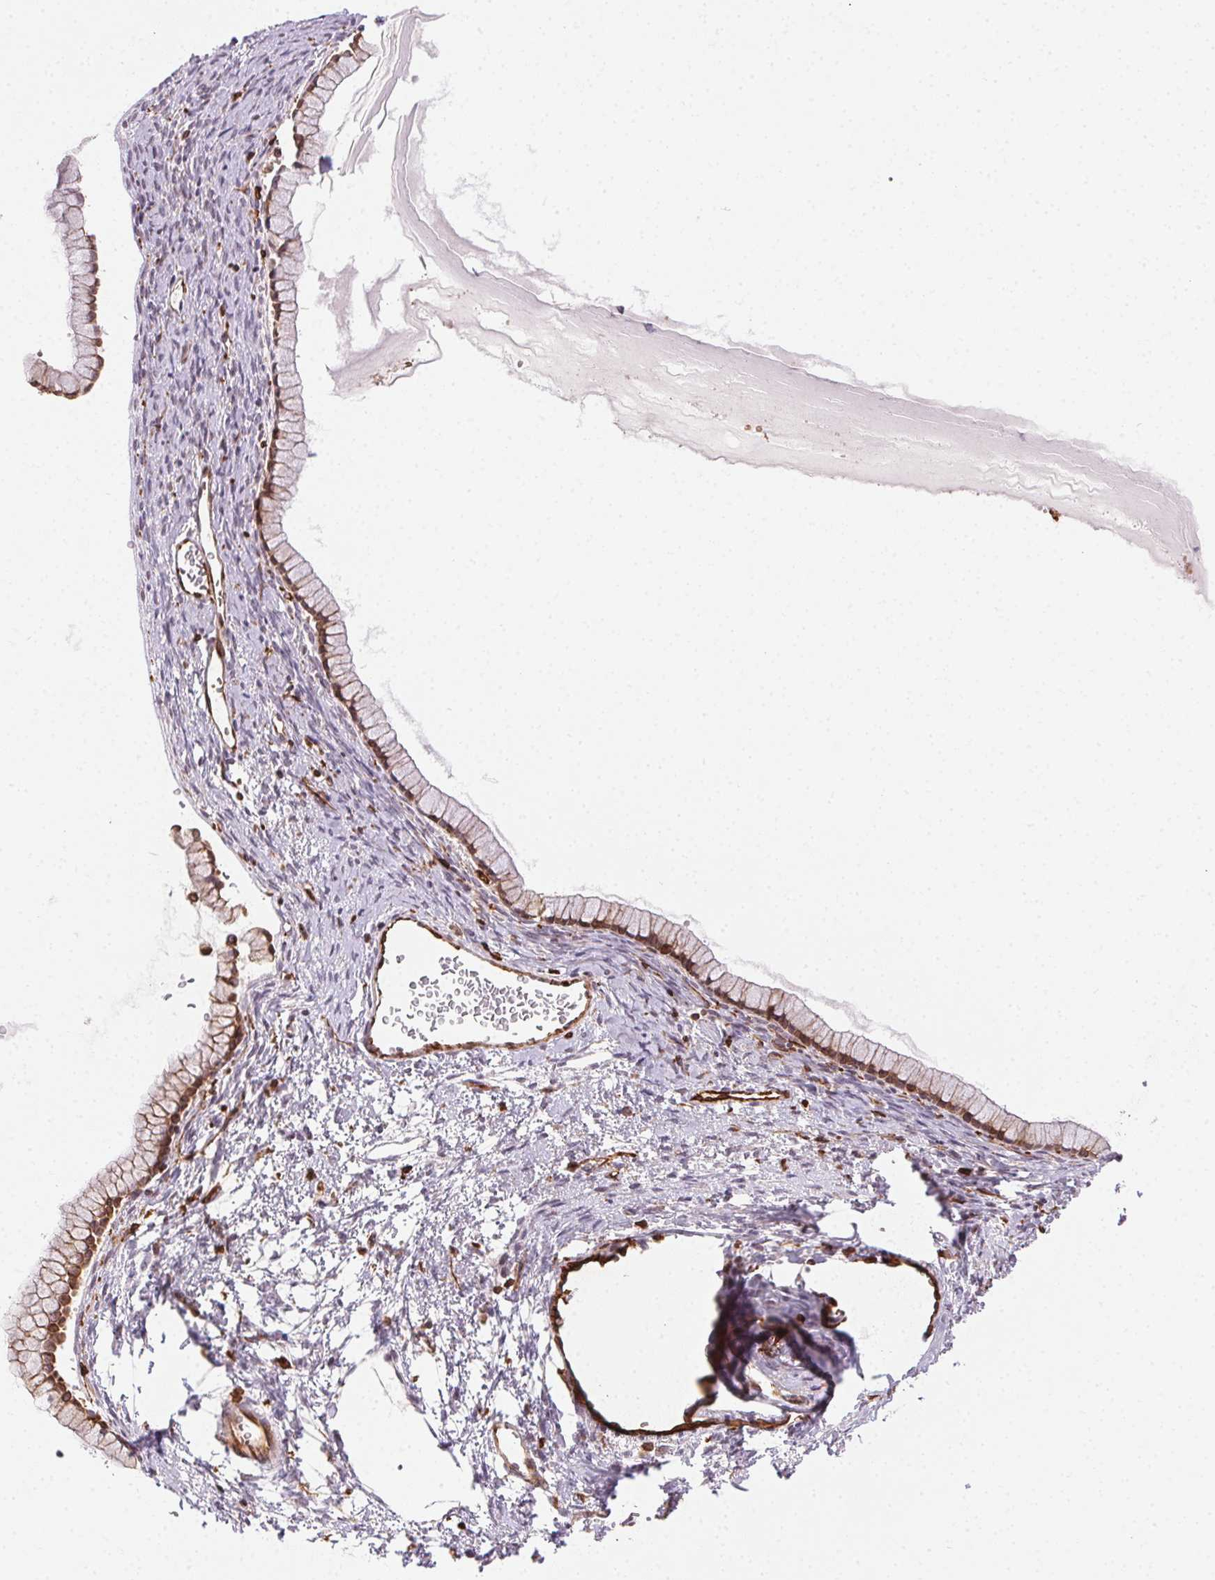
{"staining": {"intensity": "moderate", "quantity": ">75%", "location": "cytoplasmic/membranous"}, "tissue": "ovarian cancer", "cell_type": "Tumor cells", "image_type": "cancer", "snomed": [{"axis": "morphology", "description": "Cystadenocarcinoma, mucinous, NOS"}, {"axis": "topography", "description": "Ovary"}], "caption": "Tumor cells demonstrate medium levels of moderate cytoplasmic/membranous expression in approximately >75% of cells in ovarian mucinous cystadenocarcinoma.", "gene": "RNASET2", "patient": {"sex": "female", "age": 41}}